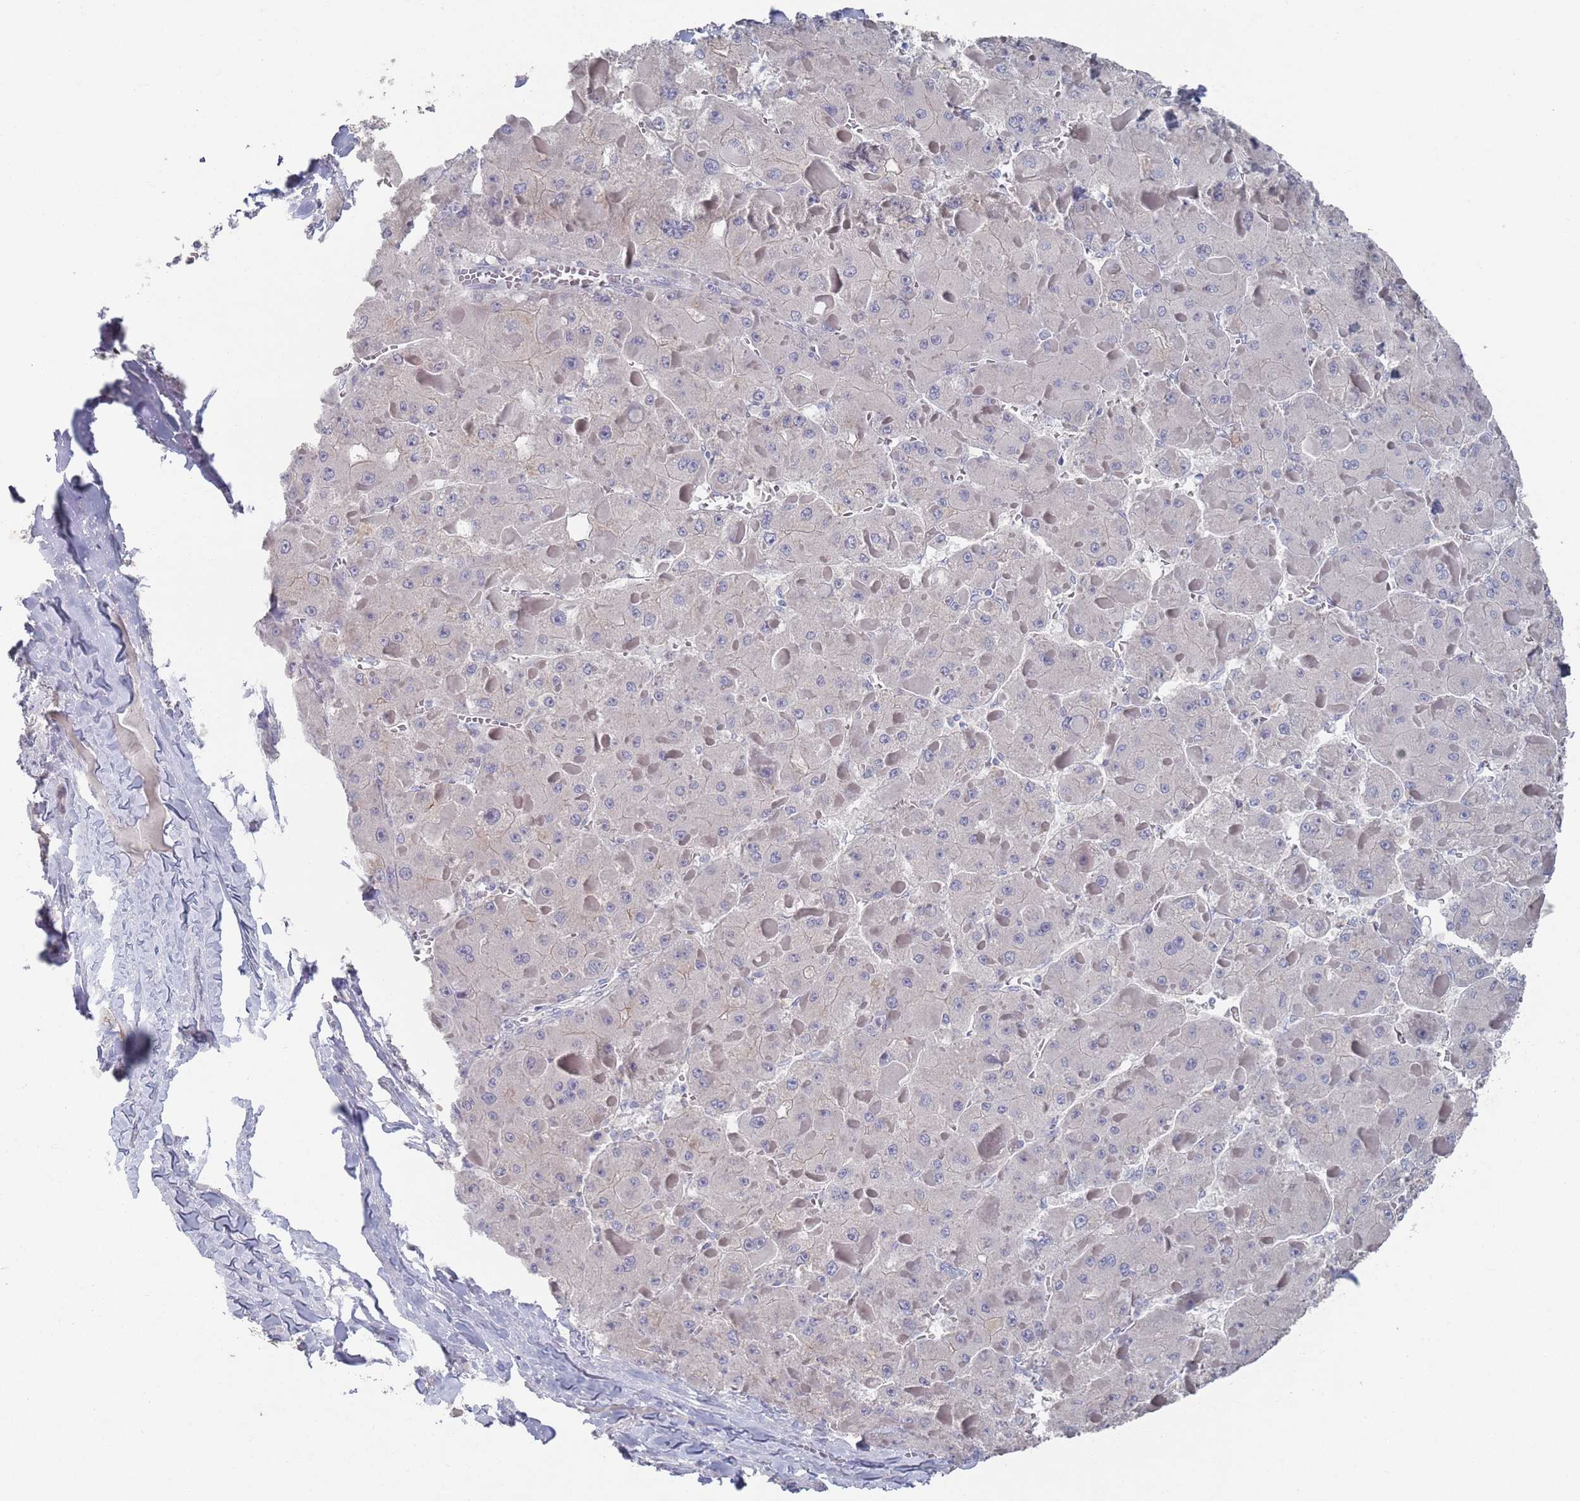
{"staining": {"intensity": "negative", "quantity": "none", "location": "none"}, "tissue": "liver cancer", "cell_type": "Tumor cells", "image_type": "cancer", "snomed": [{"axis": "morphology", "description": "Carcinoma, Hepatocellular, NOS"}, {"axis": "topography", "description": "Liver"}], "caption": "DAB immunohistochemical staining of liver cancer displays no significant positivity in tumor cells.", "gene": "PROM2", "patient": {"sex": "female", "age": 73}}